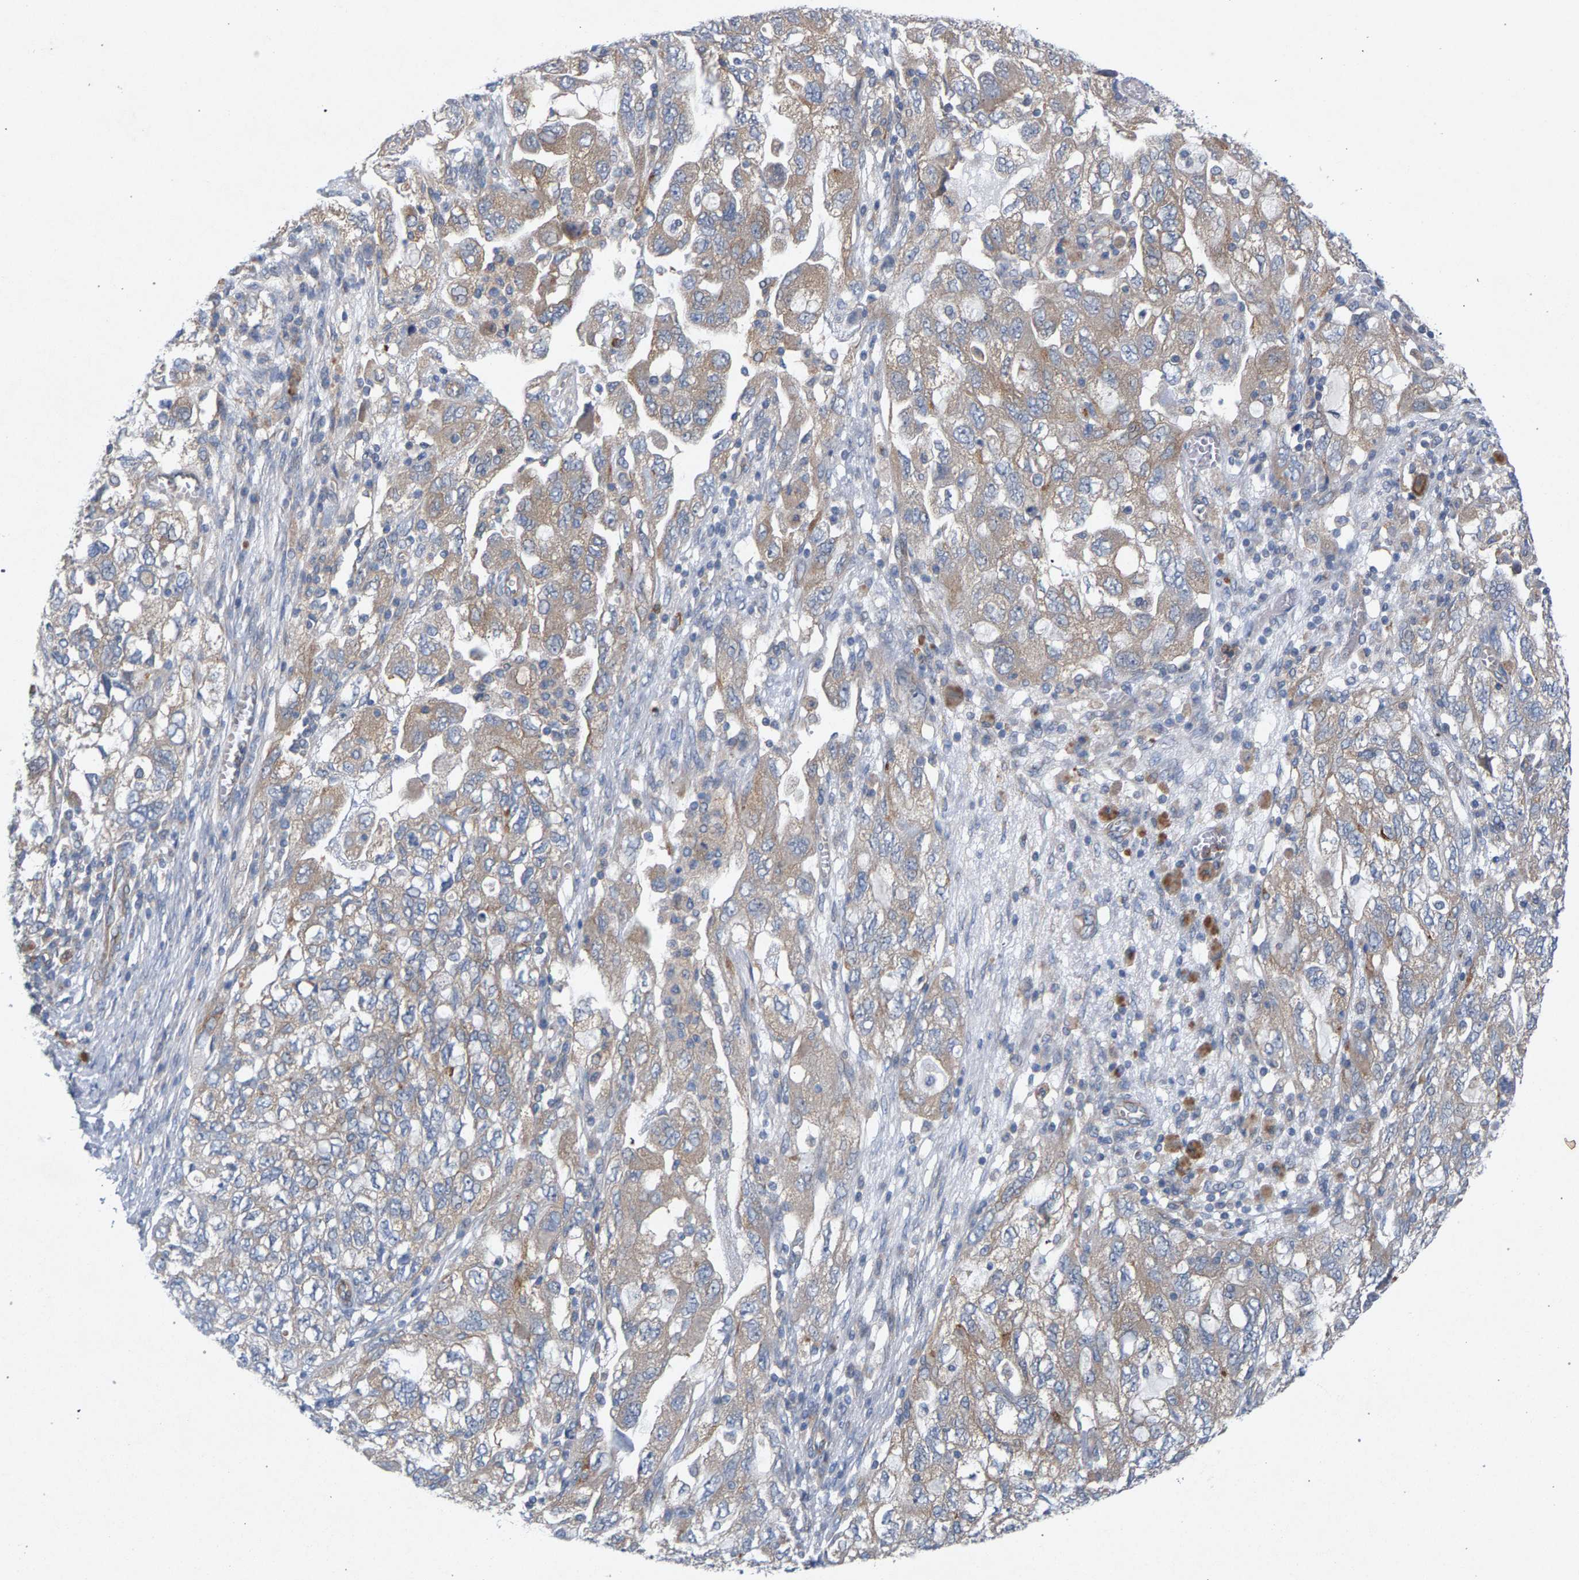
{"staining": {"intensity": "weak", "quantity": "25%-75%", "location": "cytoplasmic/membranous"}, "tissue": "ovarian cancer", "cell_type": "Tumor cells", "image_type": "cancer", "snomed": [{"axis": "morphology", "description": "Carcinoma, NOS"}, {"axis": "morphology", "description": "Cystadenocarcinoma, serous, NOS"}, {"axis": "topography", "description": "Ovary"}], "caption": "Immunohistochemistry (IHC) (DAB (3,3'-diaminobenzidine)) staining of ovarian cancer displays weak cytoplasmic/membranous protein positivity in approximately 25%-75% of tumor cells.", "gene": "MAMDC2", "patient": {"sex": "female", "age": 69}}